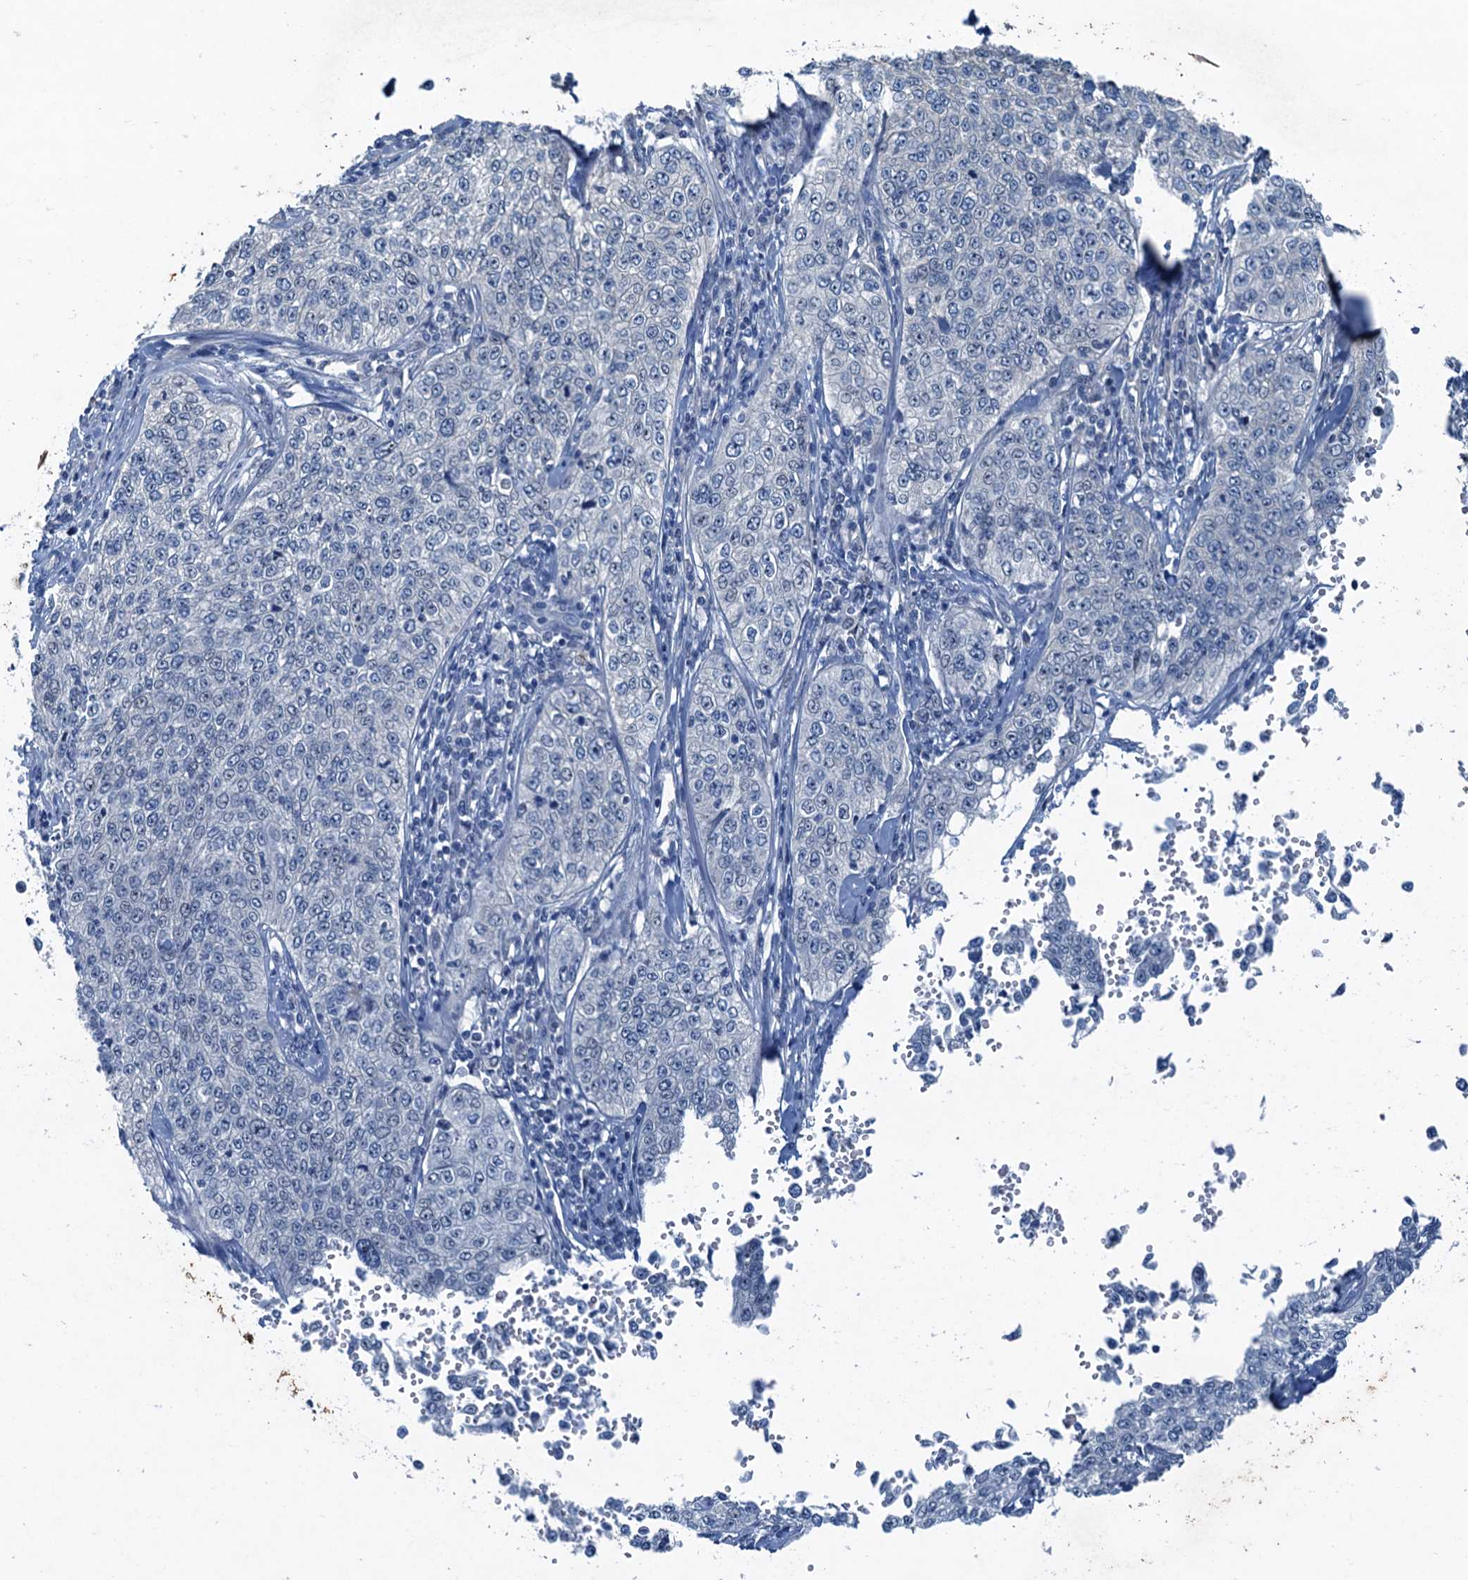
{"staining": {"intensity": "negative", "quantity": "none", "location": "none"}, "tissue": "cervical cancer", "cell_type": "Tumor cells", "image_type": "cancer", "snomed": [{"axis": "morphology", "description": "Squamous cell carcinoma, NOS"}, {"axis": "topography", "description": "Cervix"}], "caption": "The image demonstrates no significant positivity in tumor cells of cervical squamous cell carcinoma.", "gene": "CBLIF", "patient": {"sex": "female", "age": 35}}